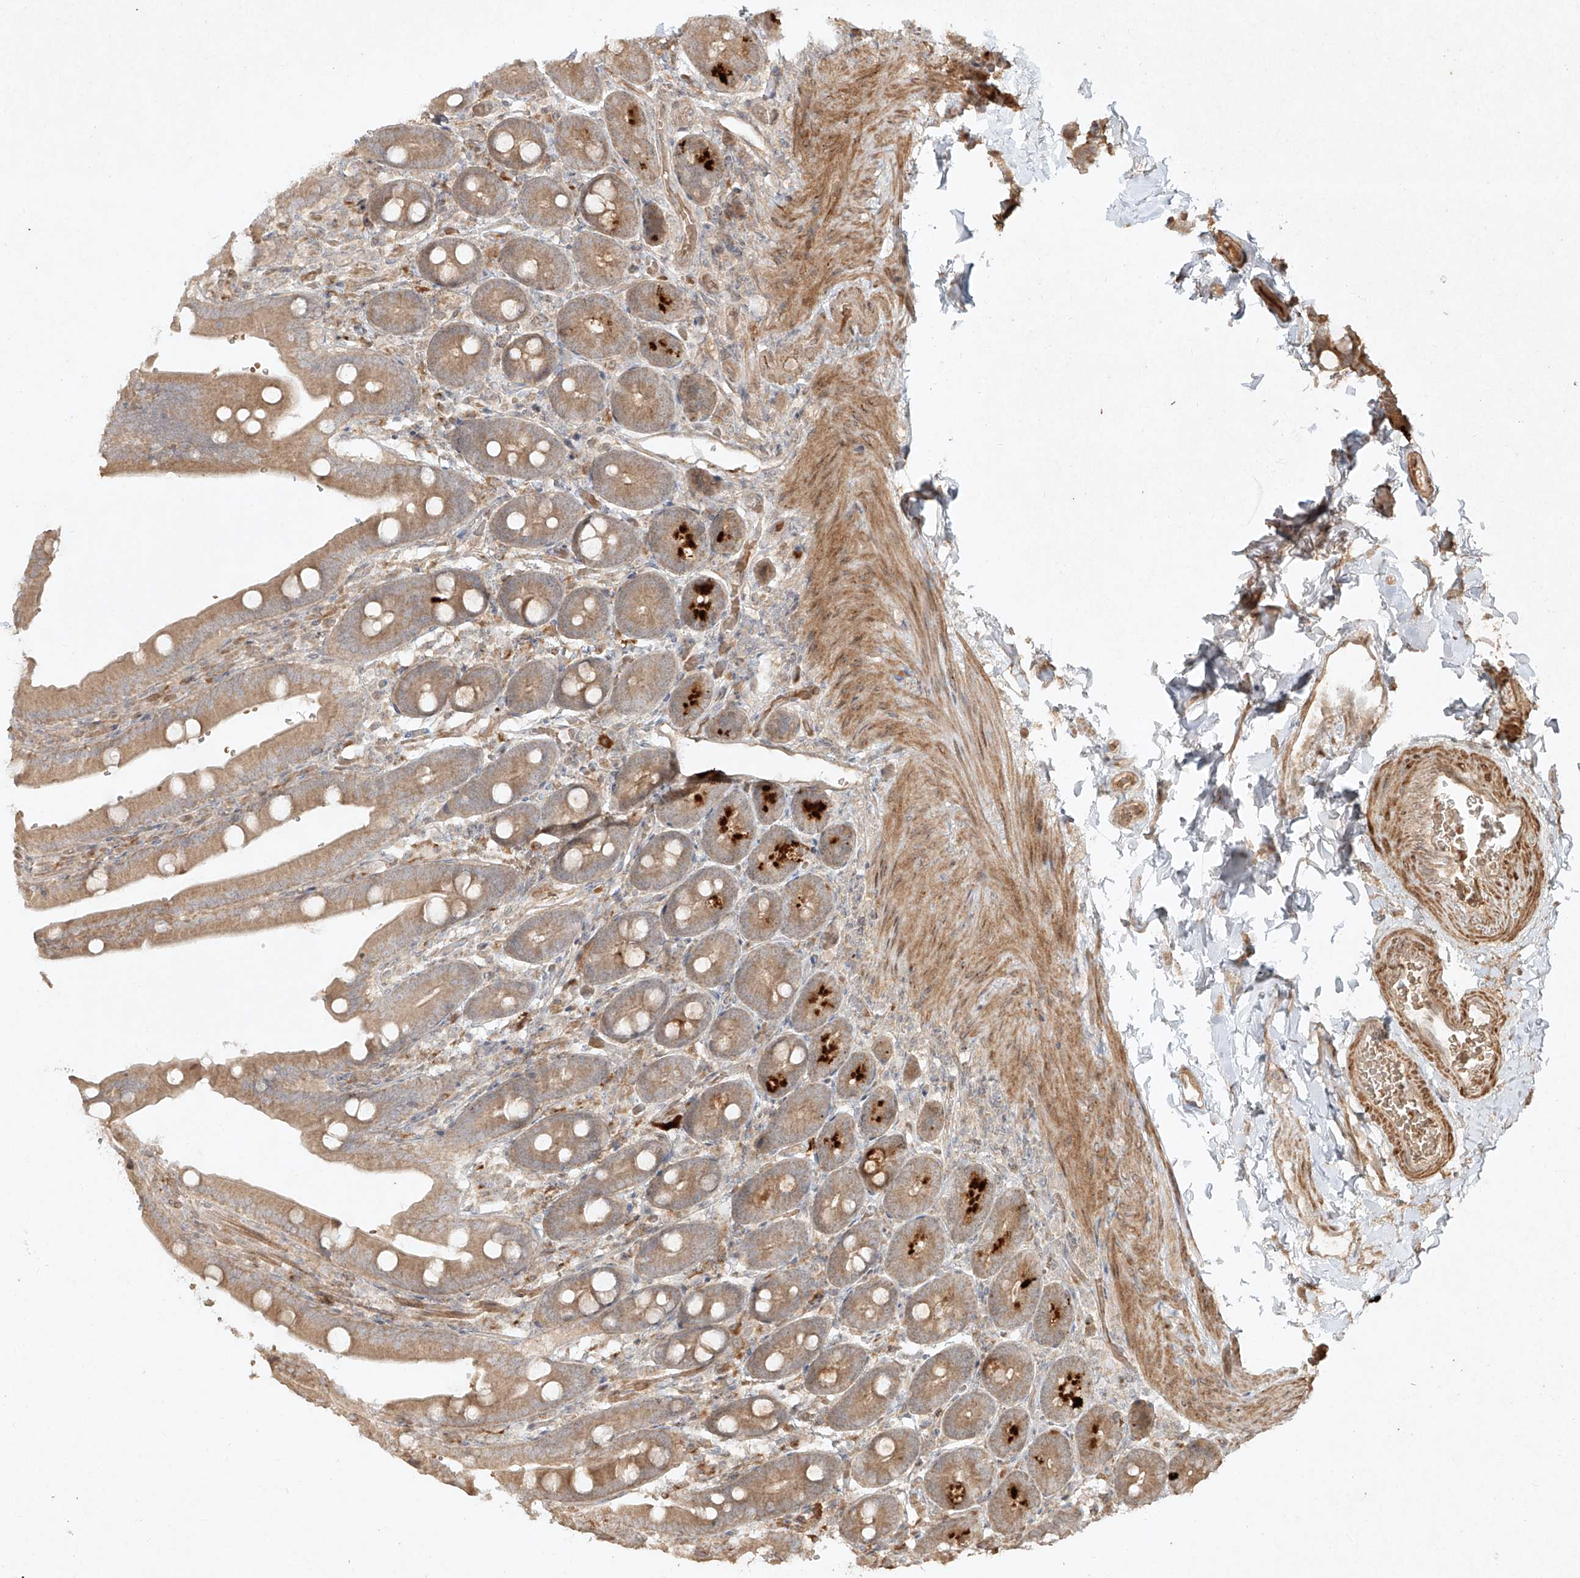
{"staining": {"intensity": "moderate", "quantity": ">75%", "location": "cytoplasmic/membranous"}, "tissue": "duodenum", "cell_type": "Glandular cells", "image_type": "normal", "snomed": [{"axis": "morphology", "description": "Normal tissue, NOS"}, {"axis": "topography", "description": "Duodenum"}], "caption": "A brown stain shows moderate cytoplasmic/membranous staining of a protein in glandular cells of normal human duodenum.", "gene": "CYYR1", "patient": {"sex": "female", "age": 62}}